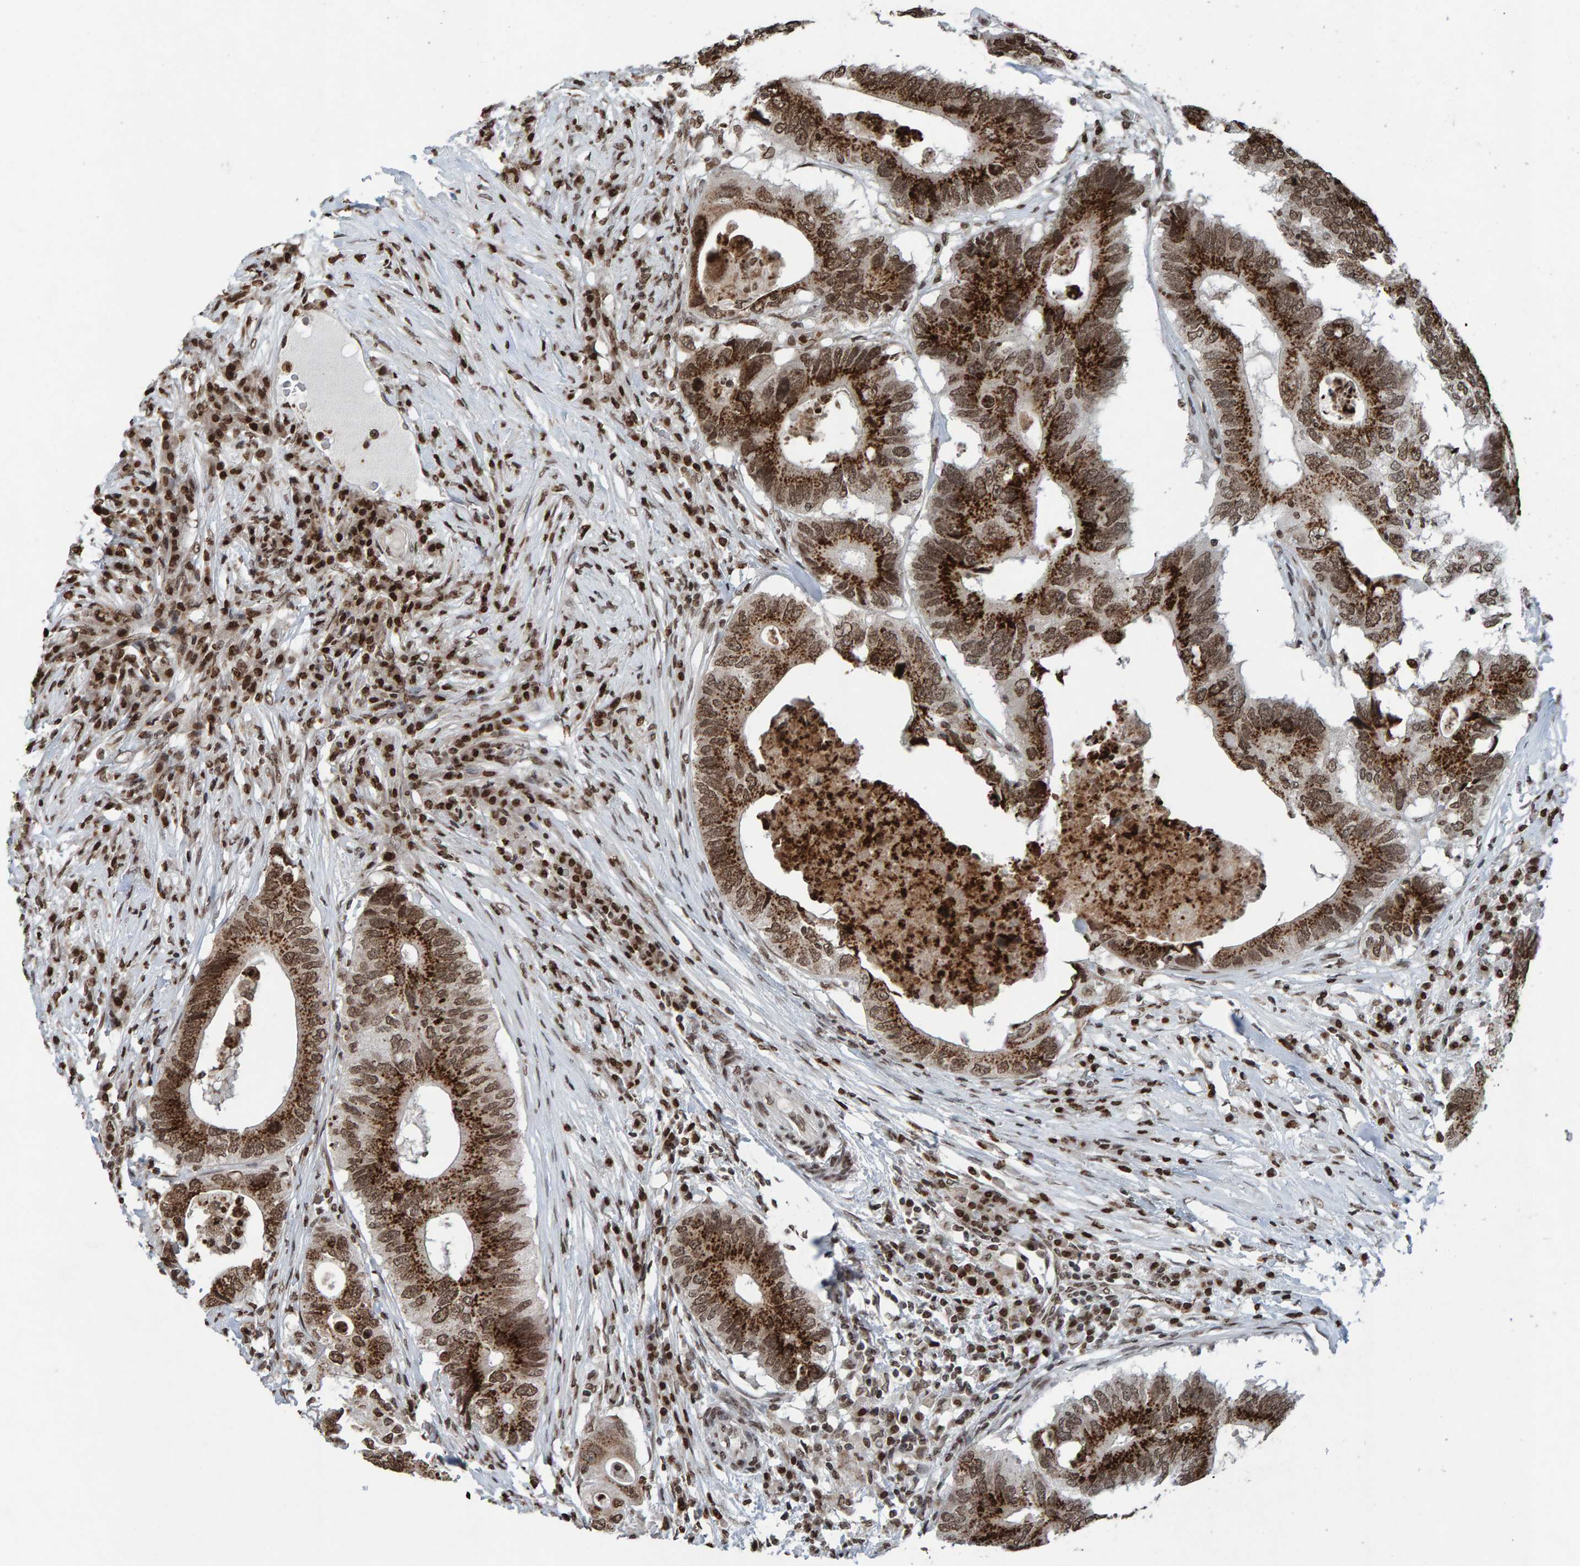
{"staining": {"intensity": "strong", "quantity": ">75%", "location": "cytoplasmic/membranous,nuclear"}, "tissue": "colorectal cancer", "cell_type": "Tumor cells", "image_type": "cancer", "snomed": [{"axis": "morphology", "description": "Adenocarcinoma, NOS"}, {"axis": "topography", "description": "Colon"}], "caption": "Brown immunohistochemical staining in adenocarcinoma (colorectal) demonstrates strong cytoplasmic/membranous and nuclear expression in approximately >75% of tumor cells.", "gene": "H2AZ1", "patient": {"sex": "male", "age": 71}}